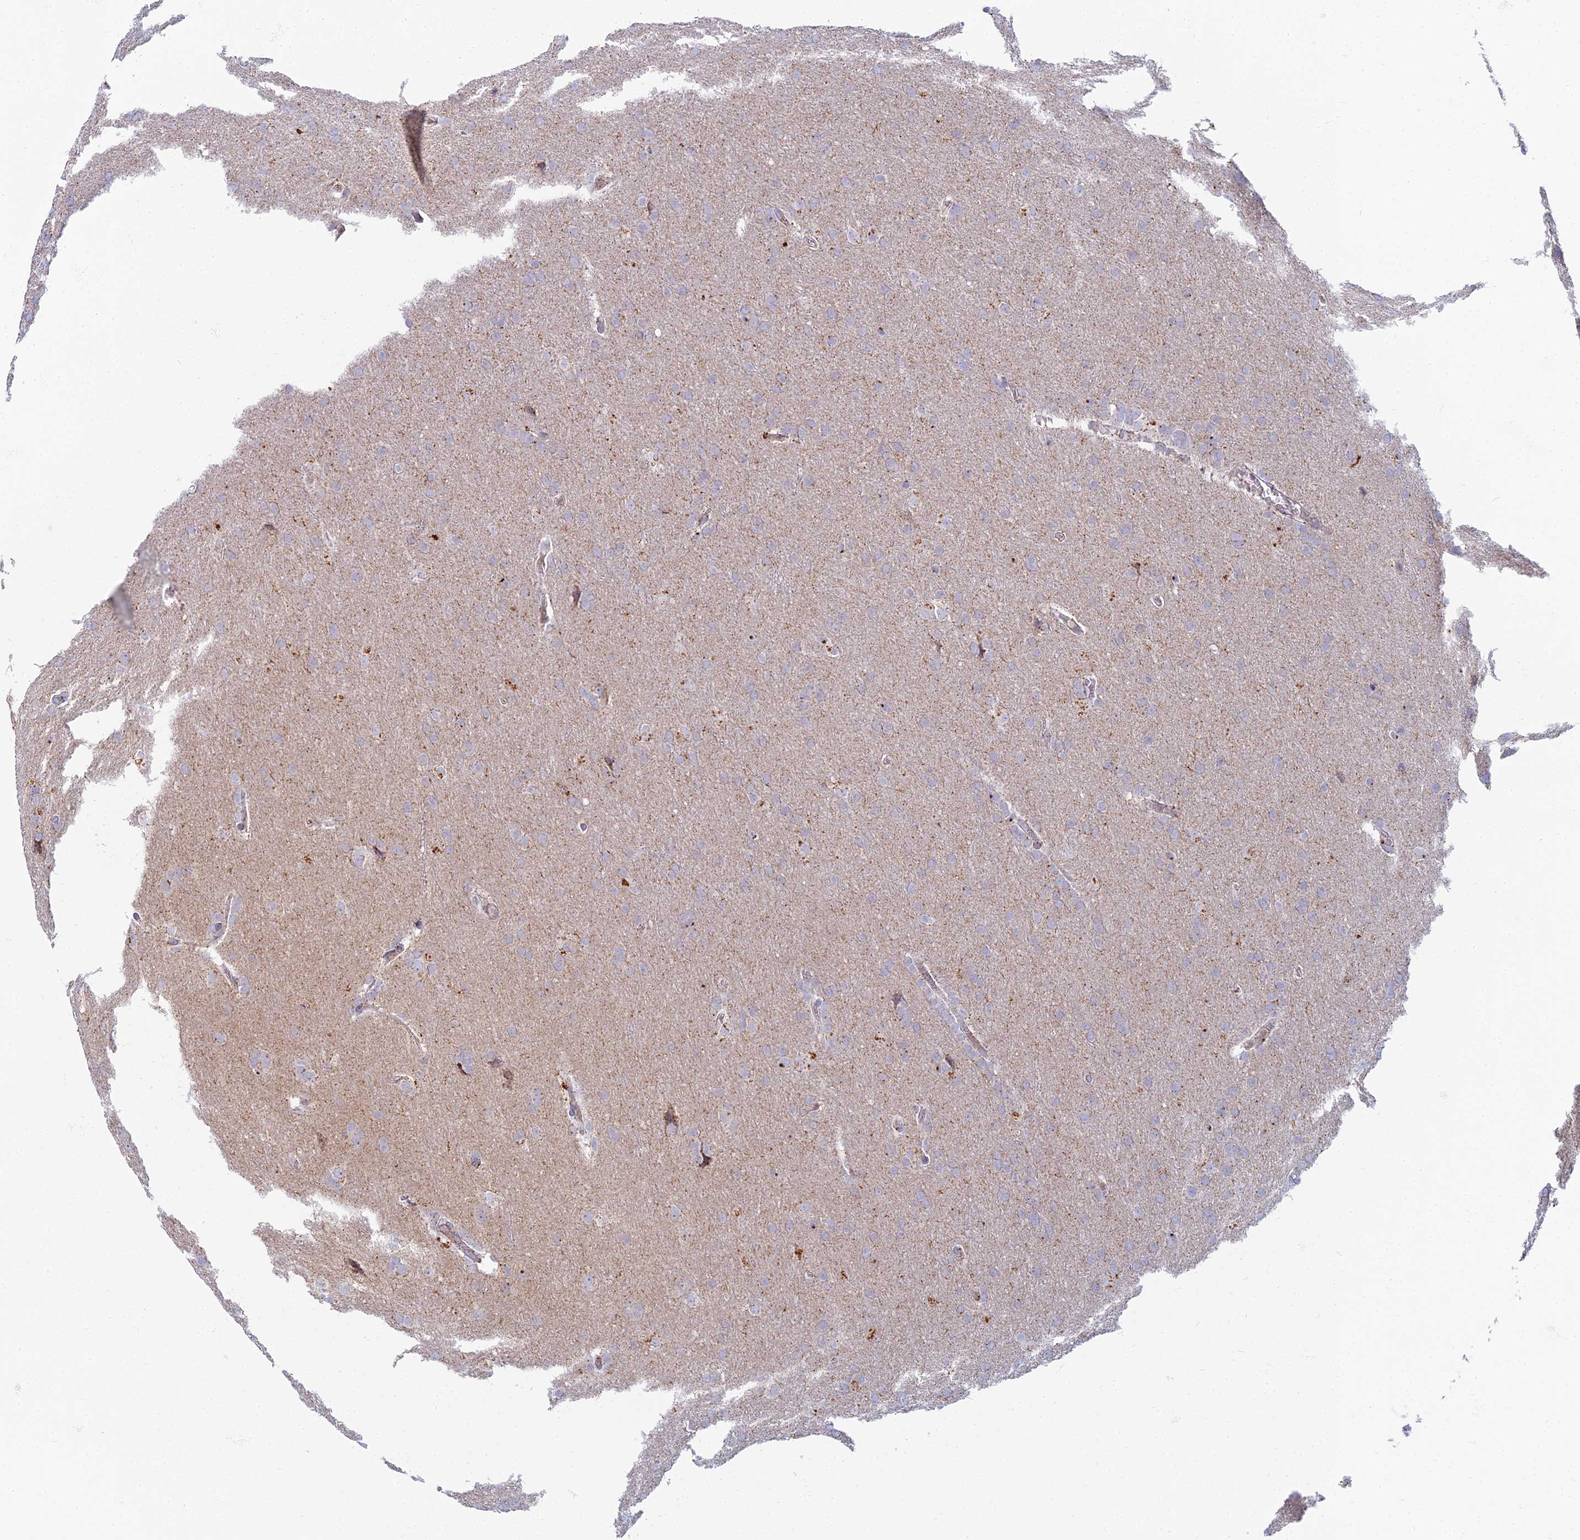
{"staining": {"intensity": "negative", "quantity": "none", "location": "none"}, "tissue": "glioma", "cell_type": "Tumor cells", "image_type": "cancer", "snomed": [{"axis": "morphology", "description": "Glioma, malignant, Low grade"}, {"axis": "topography", "description": "Brain"}], "caption": "High power microscopy photomicrograph of an immunohistochemistry image of malignant glioma (low-grade), revealing no significant positivity in tumor cells.", "gene": "CHMP4B", "patient": {"sex": "female", "age": 32}}